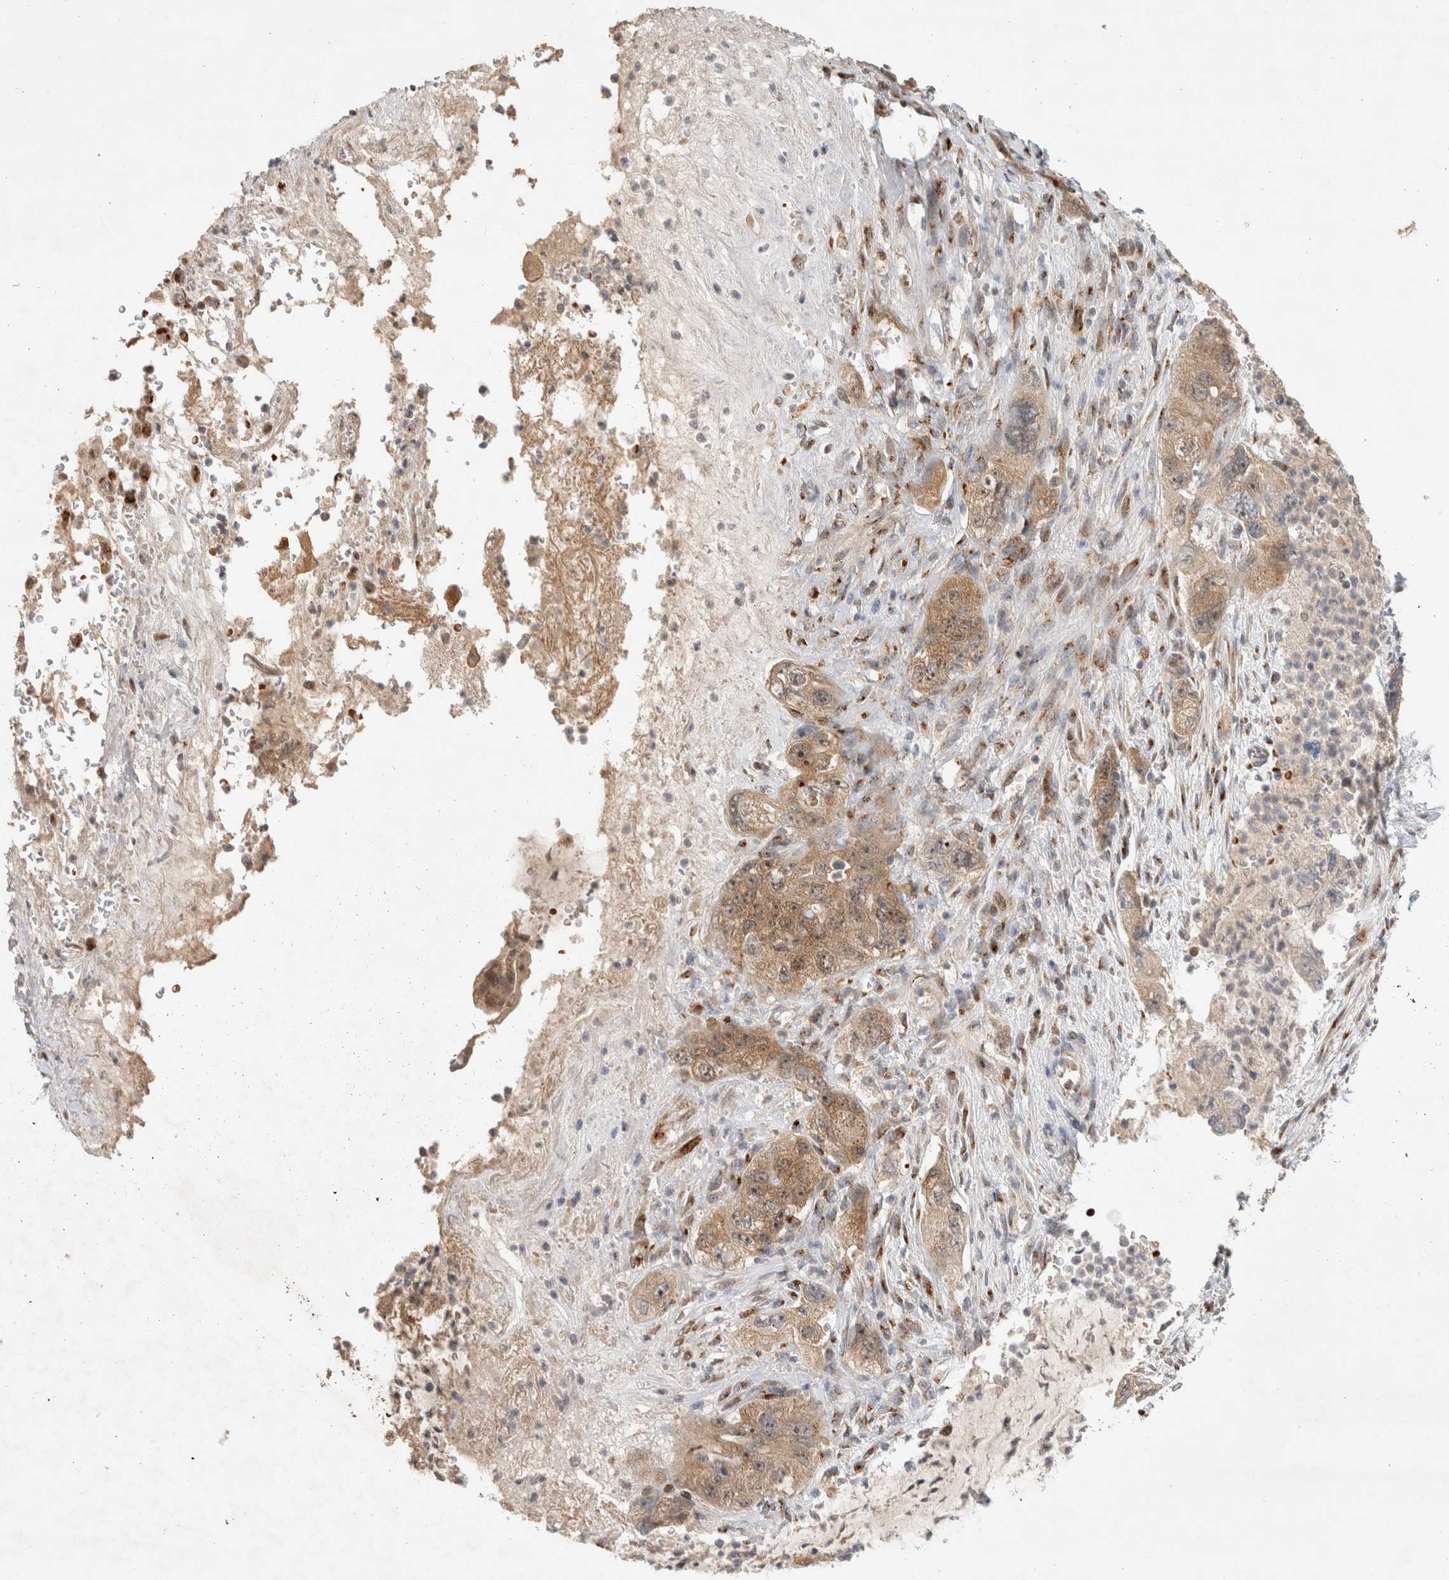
{"staining": {"intensity": "moderate", "quantity": "25%-75%", "location": "cytoplasmic/membranous,nuclear"}, "tissue": "pancreatic cancer", "cell_type": "Tumor cells", "image_type": "cancer", "snomed": [{"axis": "morphology", "description": "Adenocarcinoma, NOS"}, {"axis": "topography", "description": "Pancreas"}], "caption": "Adenocarcinoma (pancreatic) stained with IHC exhibits moderate cytoplasmic/membranous and nuclear staining in approximately 25%-75% of tumor cells.", "gene": "OTUD6B", "patient": {"sex": "female", "age": 73}}